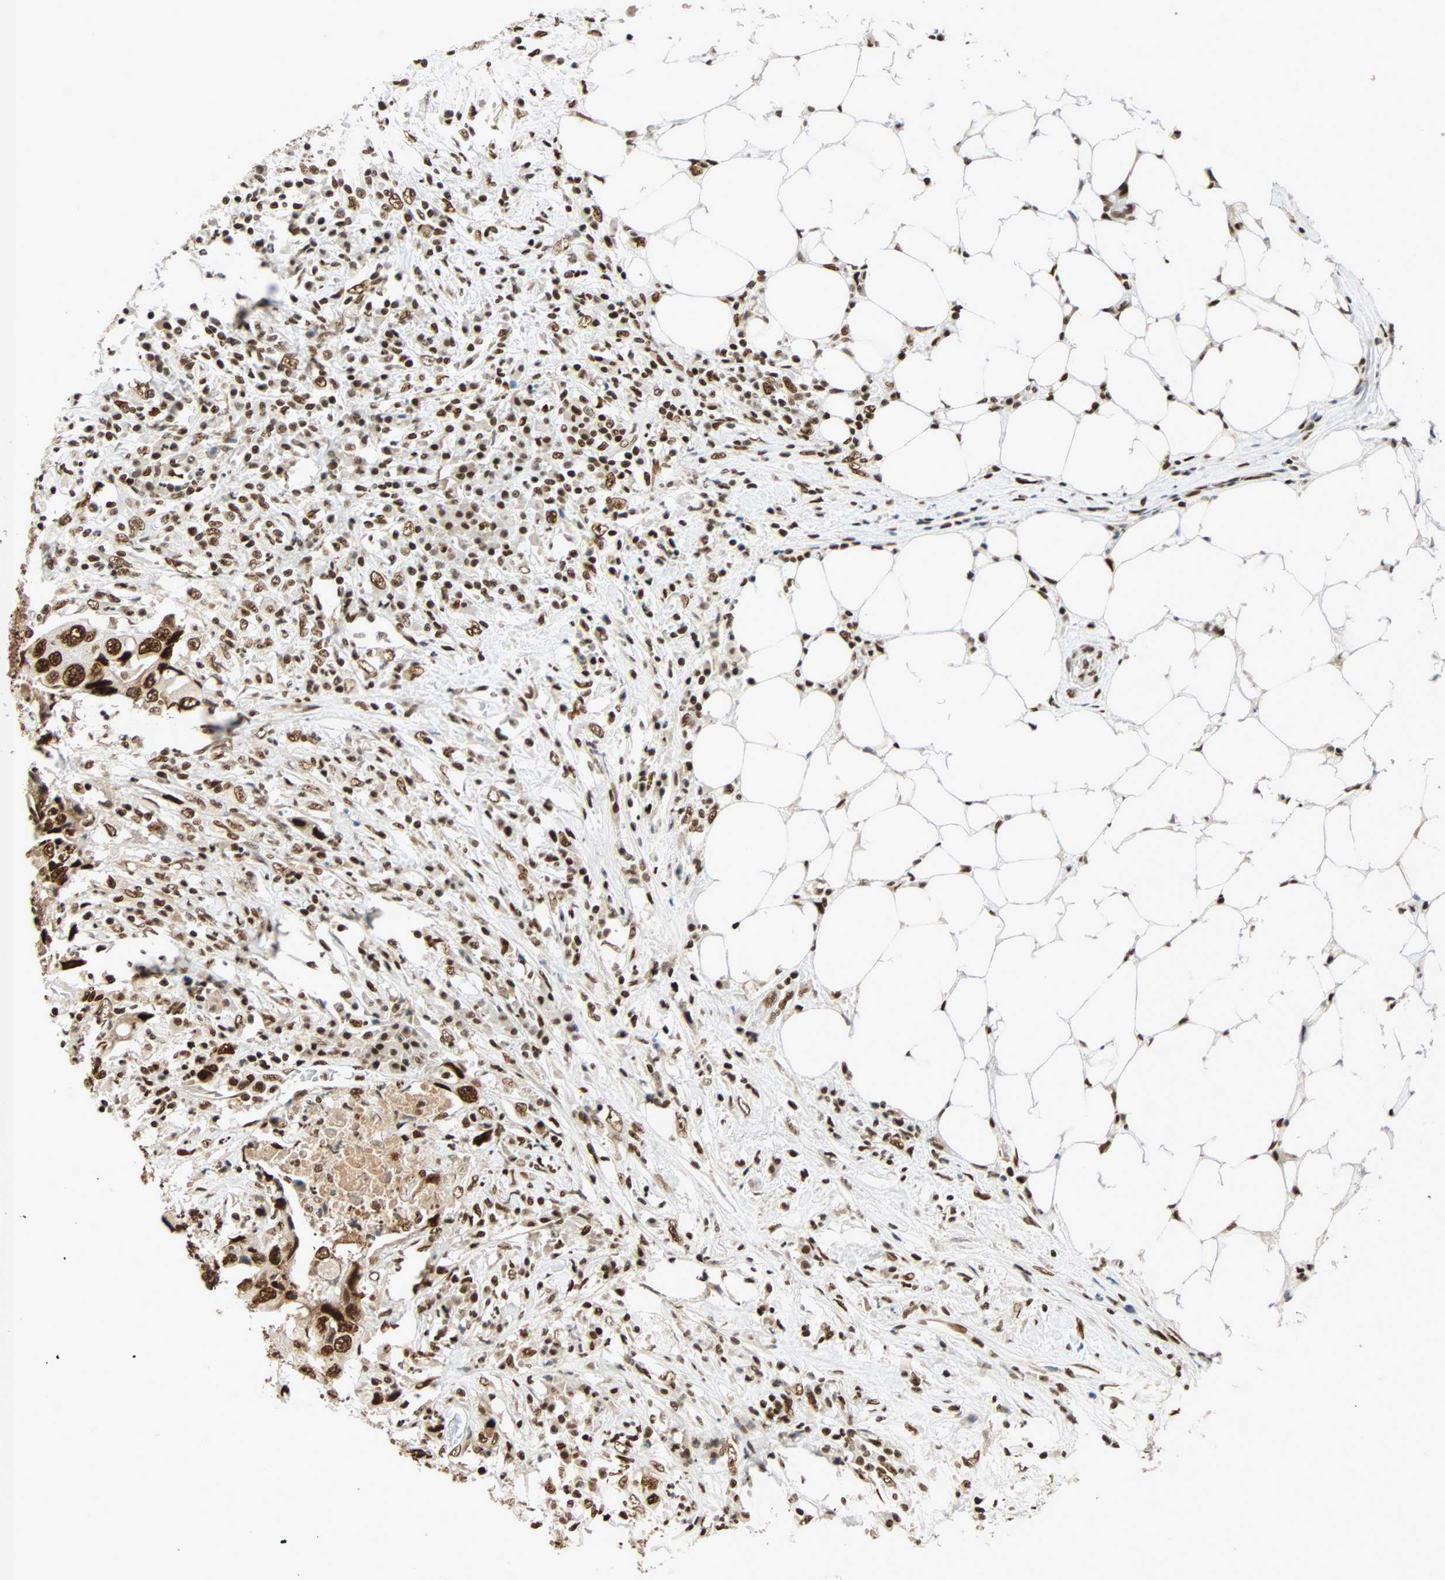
{"staining": {"intensity": "strong", "quantity": ">75%", "location": "nuclear"}, "tissue": "colorectal cancer", "cell_type": "Tumor cells", "image_type": "cancer", "snomed": [{"axis": "morphology", "description": "Adenocarcinoma, NOS"}, {"axis": "topography", "description": "Colon"}], "caption": "Immunohistochemical staining of human colorectal cancer exhibits strong nuclear protein staining in about >75% of tumor cells.", "gene": "CDK12", "patient": {"sex": "male", "age": 71}}